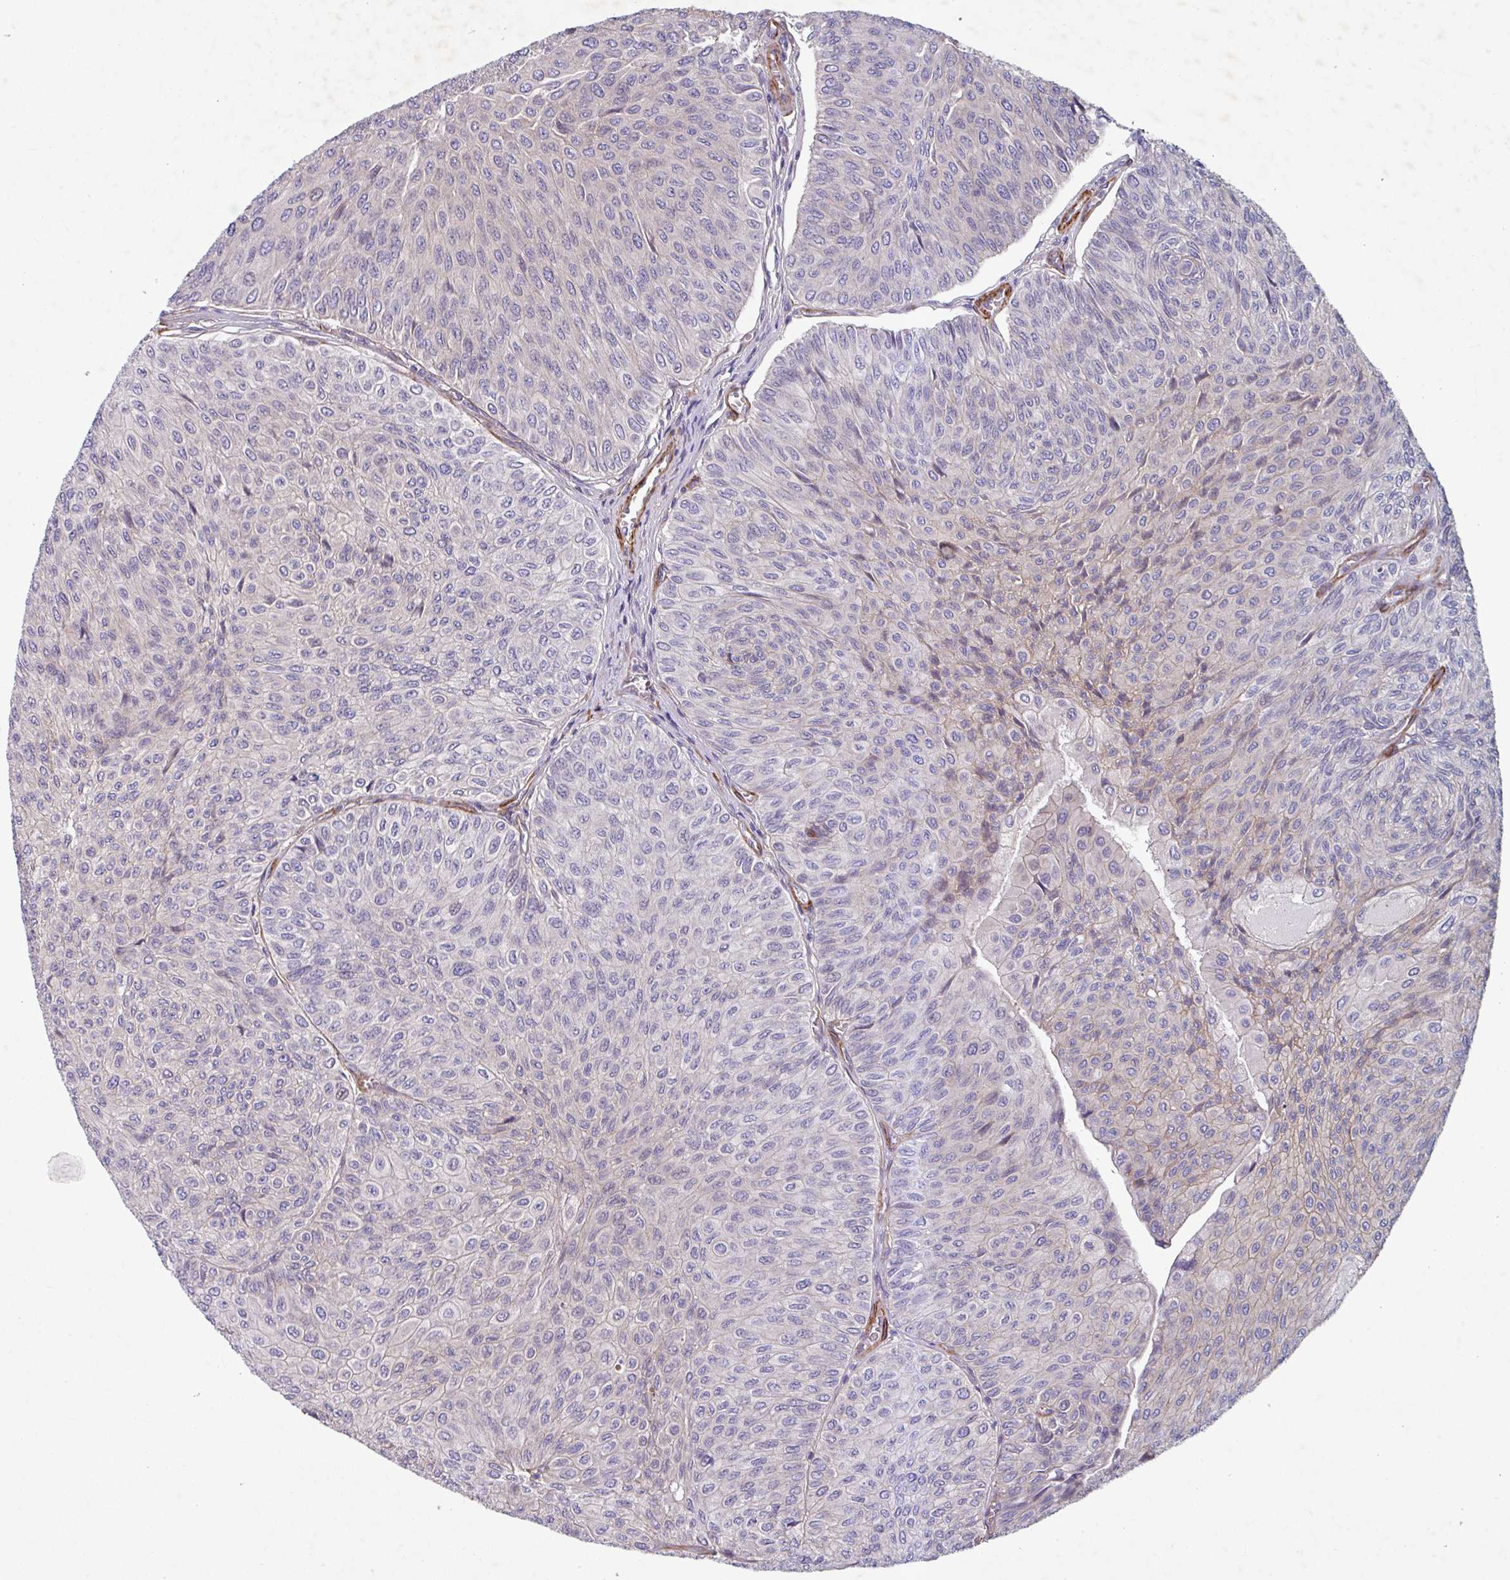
{"staining": {"intensity": "weak", "quantity": "<25%", "location": "cytoplasmic/membranous"}, "tissue": "urothelial cancer", "cell_type": "Tumor cells", "image_type": "cancer", "snomed": [{"axis": "morphology", "description": "Urothelial carcinoma, NOS"}, {"axis": "topography", "description": "Urinary bladder"}], "caption": "Immunohistochemical staining of human urothelial cancer reveals no significant positivity in tumor cells. Nuclei are stained in blue.", "gene": "ATP2C2", "patient": {"sex": "male", "age": 59}}